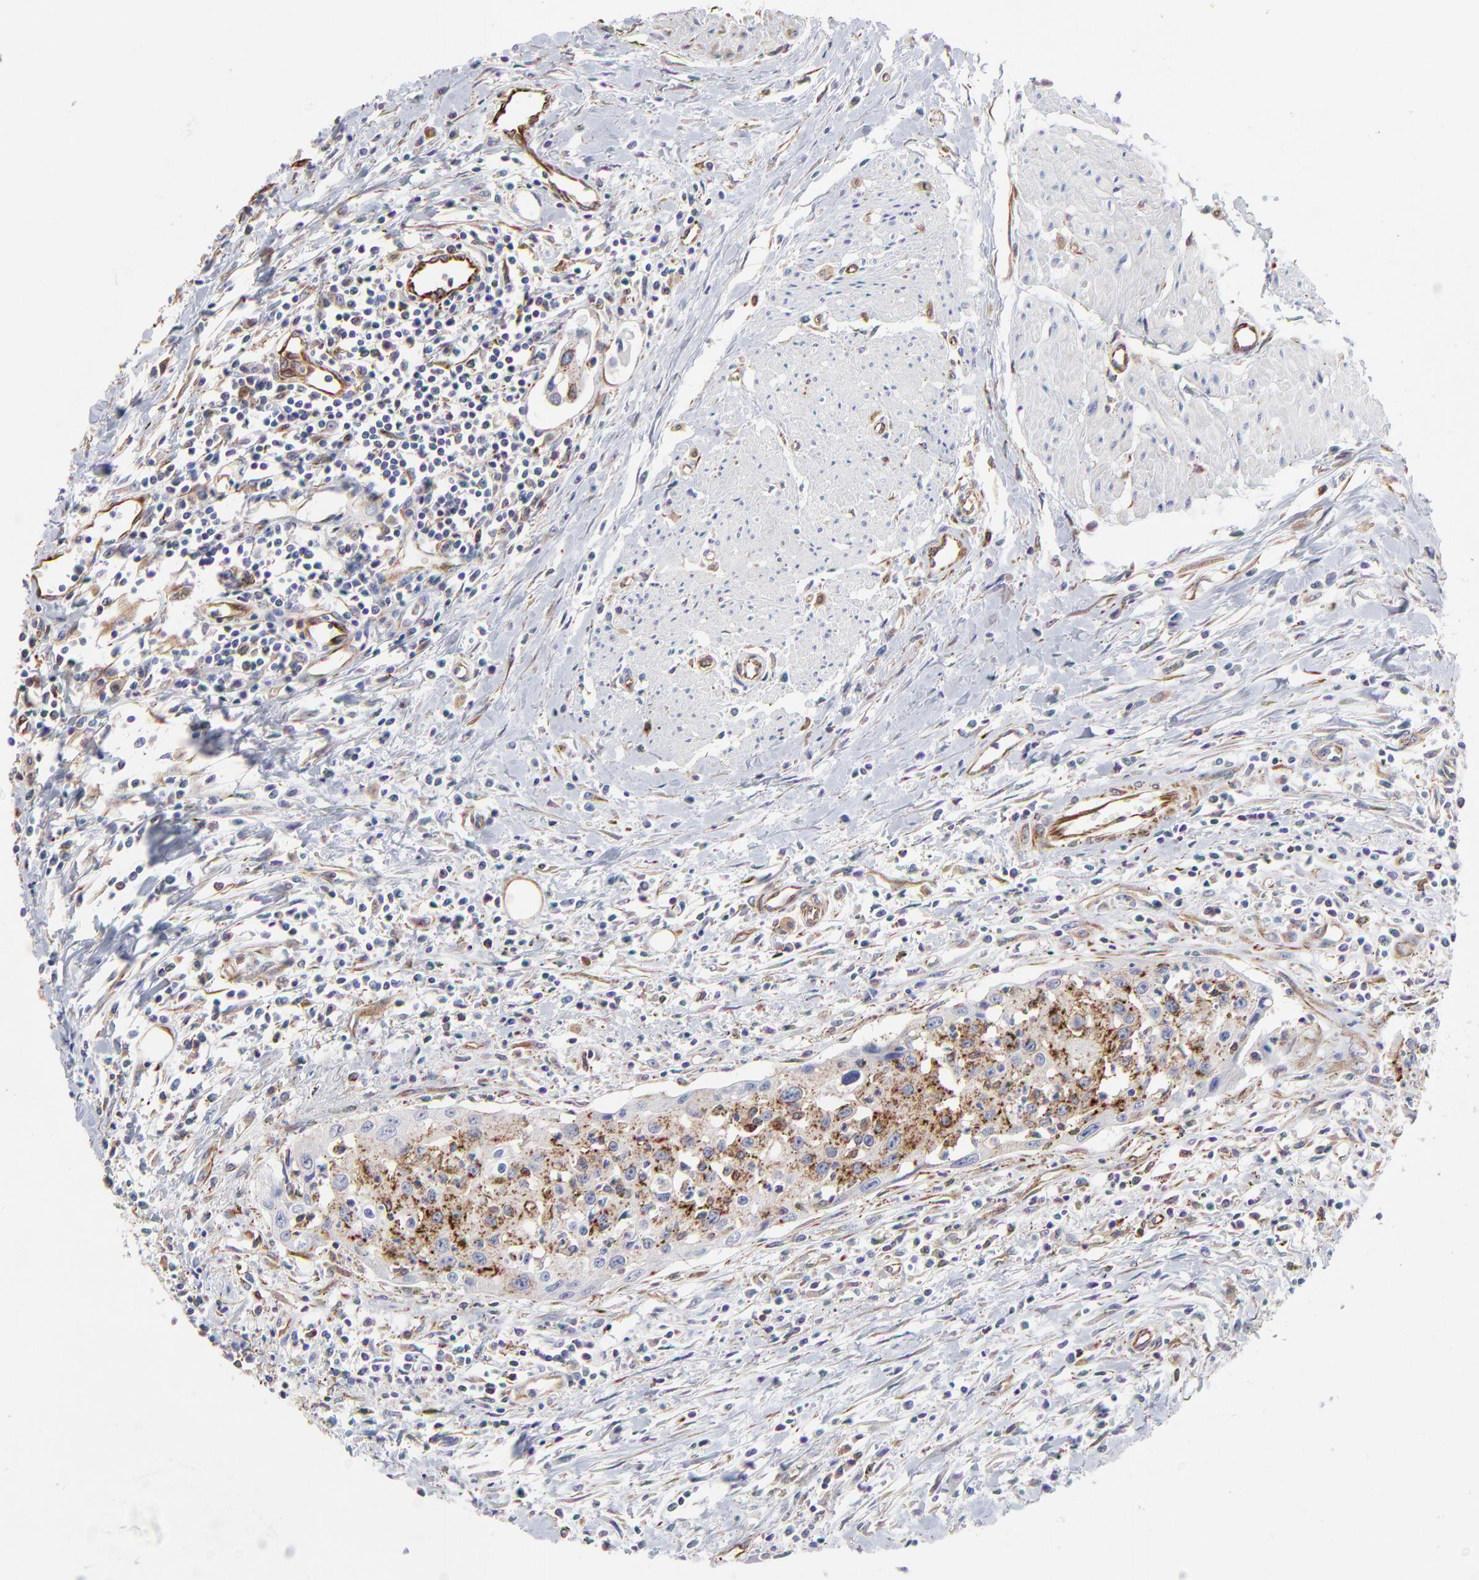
{"staining": {"intensity": "moderate", "quantity": ">75%", "location": "cytoplasmic/membranous"}, "tissue": "urothelial cancer", "cell_type": "Tumor cells", "image_type": "cancer", "snomed": [{"axis": "morphology", "description": "Urothelial carcinoma, High grade"}, {"axis": "topography", "description": "Urinary bladder"}], "caption": "The image shows a brown stain indicating the presence of a protein in the cytoplasmic/membranous of tumor cells in urothelial carcinoma (high-grade).", "gene": "COX8C", "patient": {"sex": "male", "age": 66}}